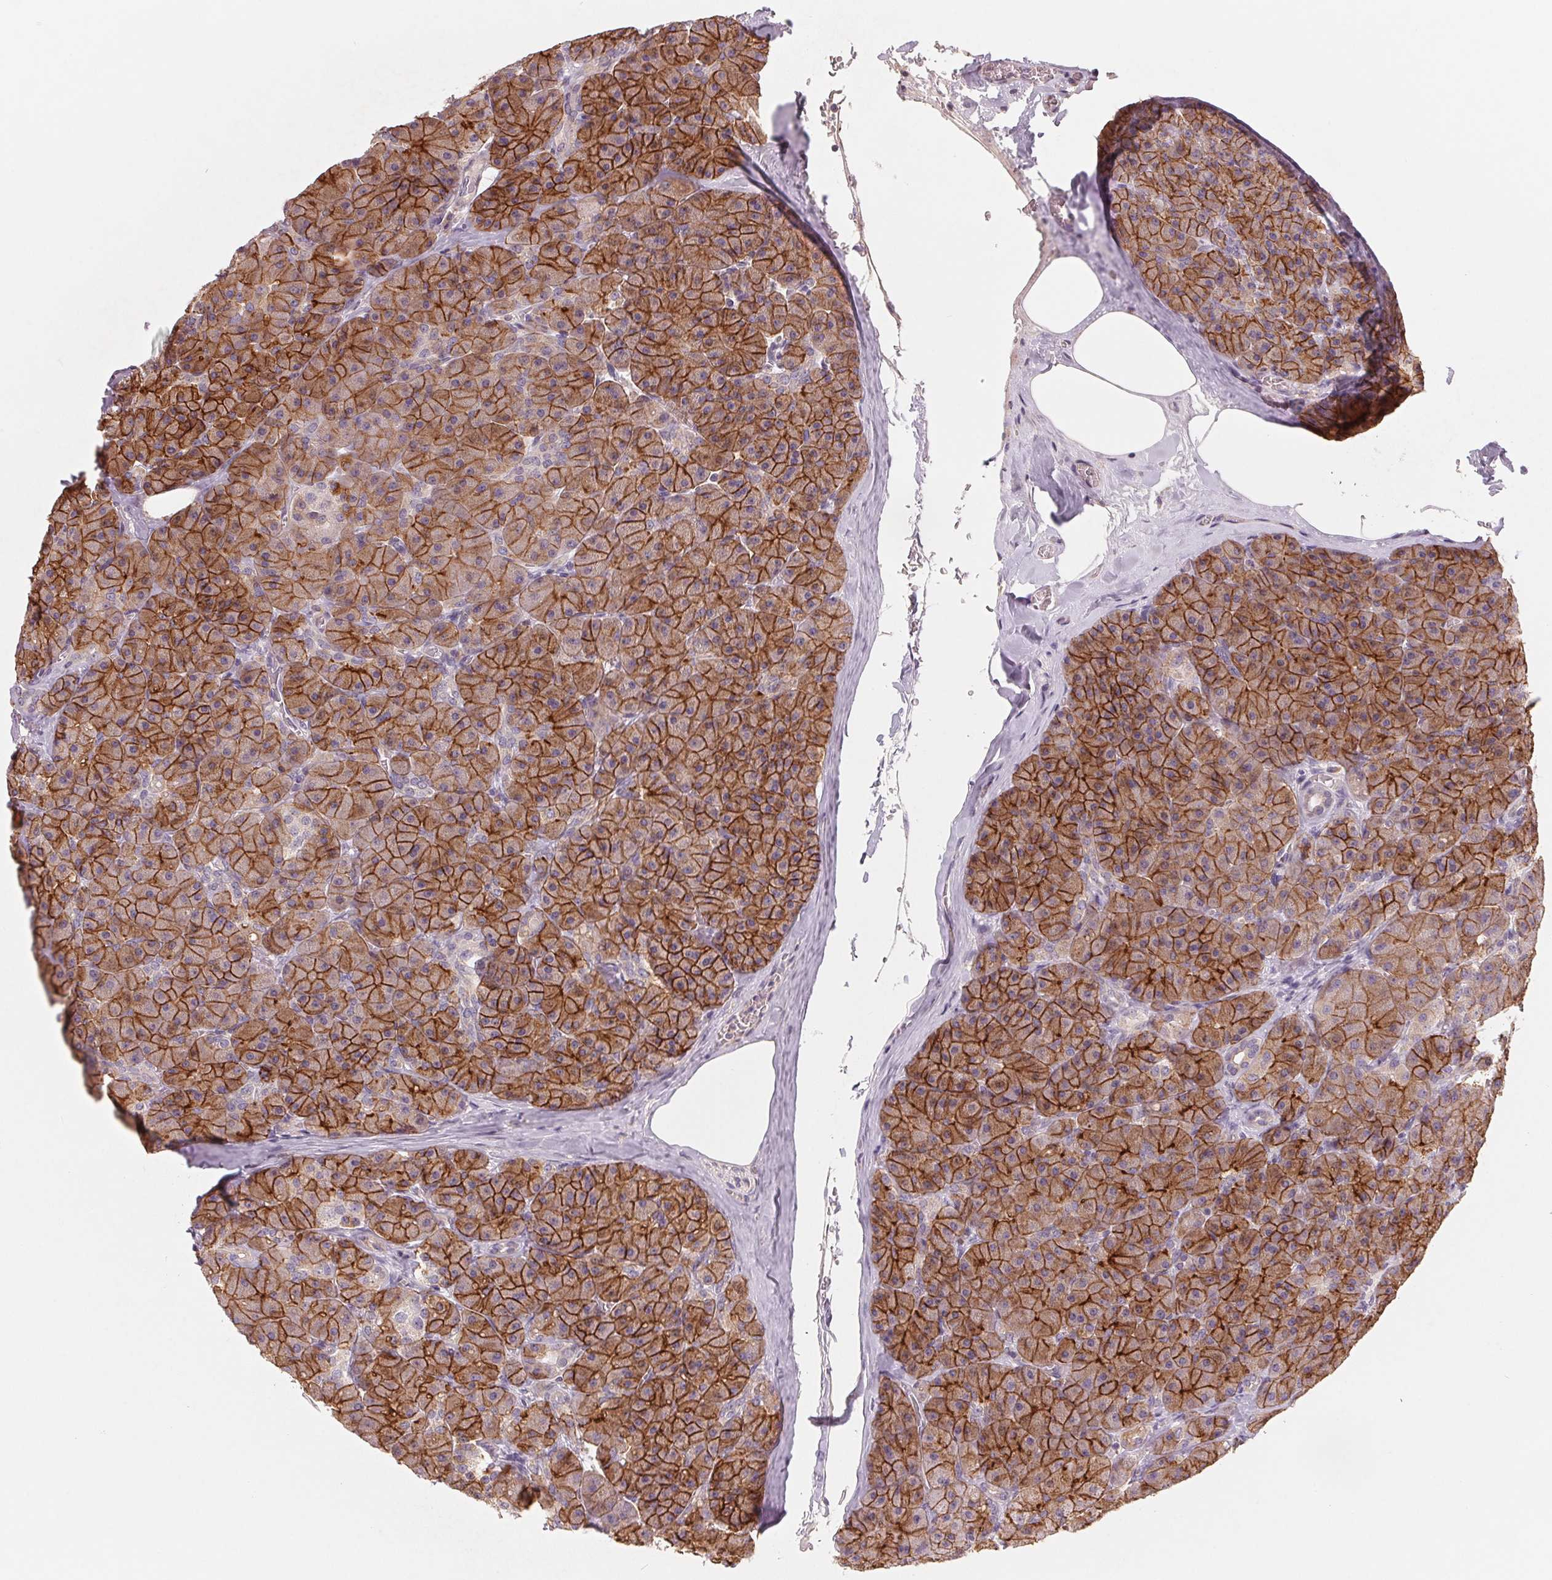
{"staining": {"intensity": "strong", "quantity": ">75%", "location": "cytoplasmic/membranous"}, "tissue": "pancreas", "cell_type": "Exocrine glandular cells", "image_type": "normal", "snomed": [{"axis": "morphology", "description": "Normal tissue, NOS"}, {"axis": "topography", "description": "Pancreas"}], "caption": "Protein analysis of benign pancreas displays strong cytoplasmic/membranous staining in about >75% of exocrine glandular cells. (DAB (3,3'-diaminobenzidine) = brown stain, brightfield microscopy at high magnification).", "gene": "AQP8", "patient": {"sex": "male", "age": 57}}